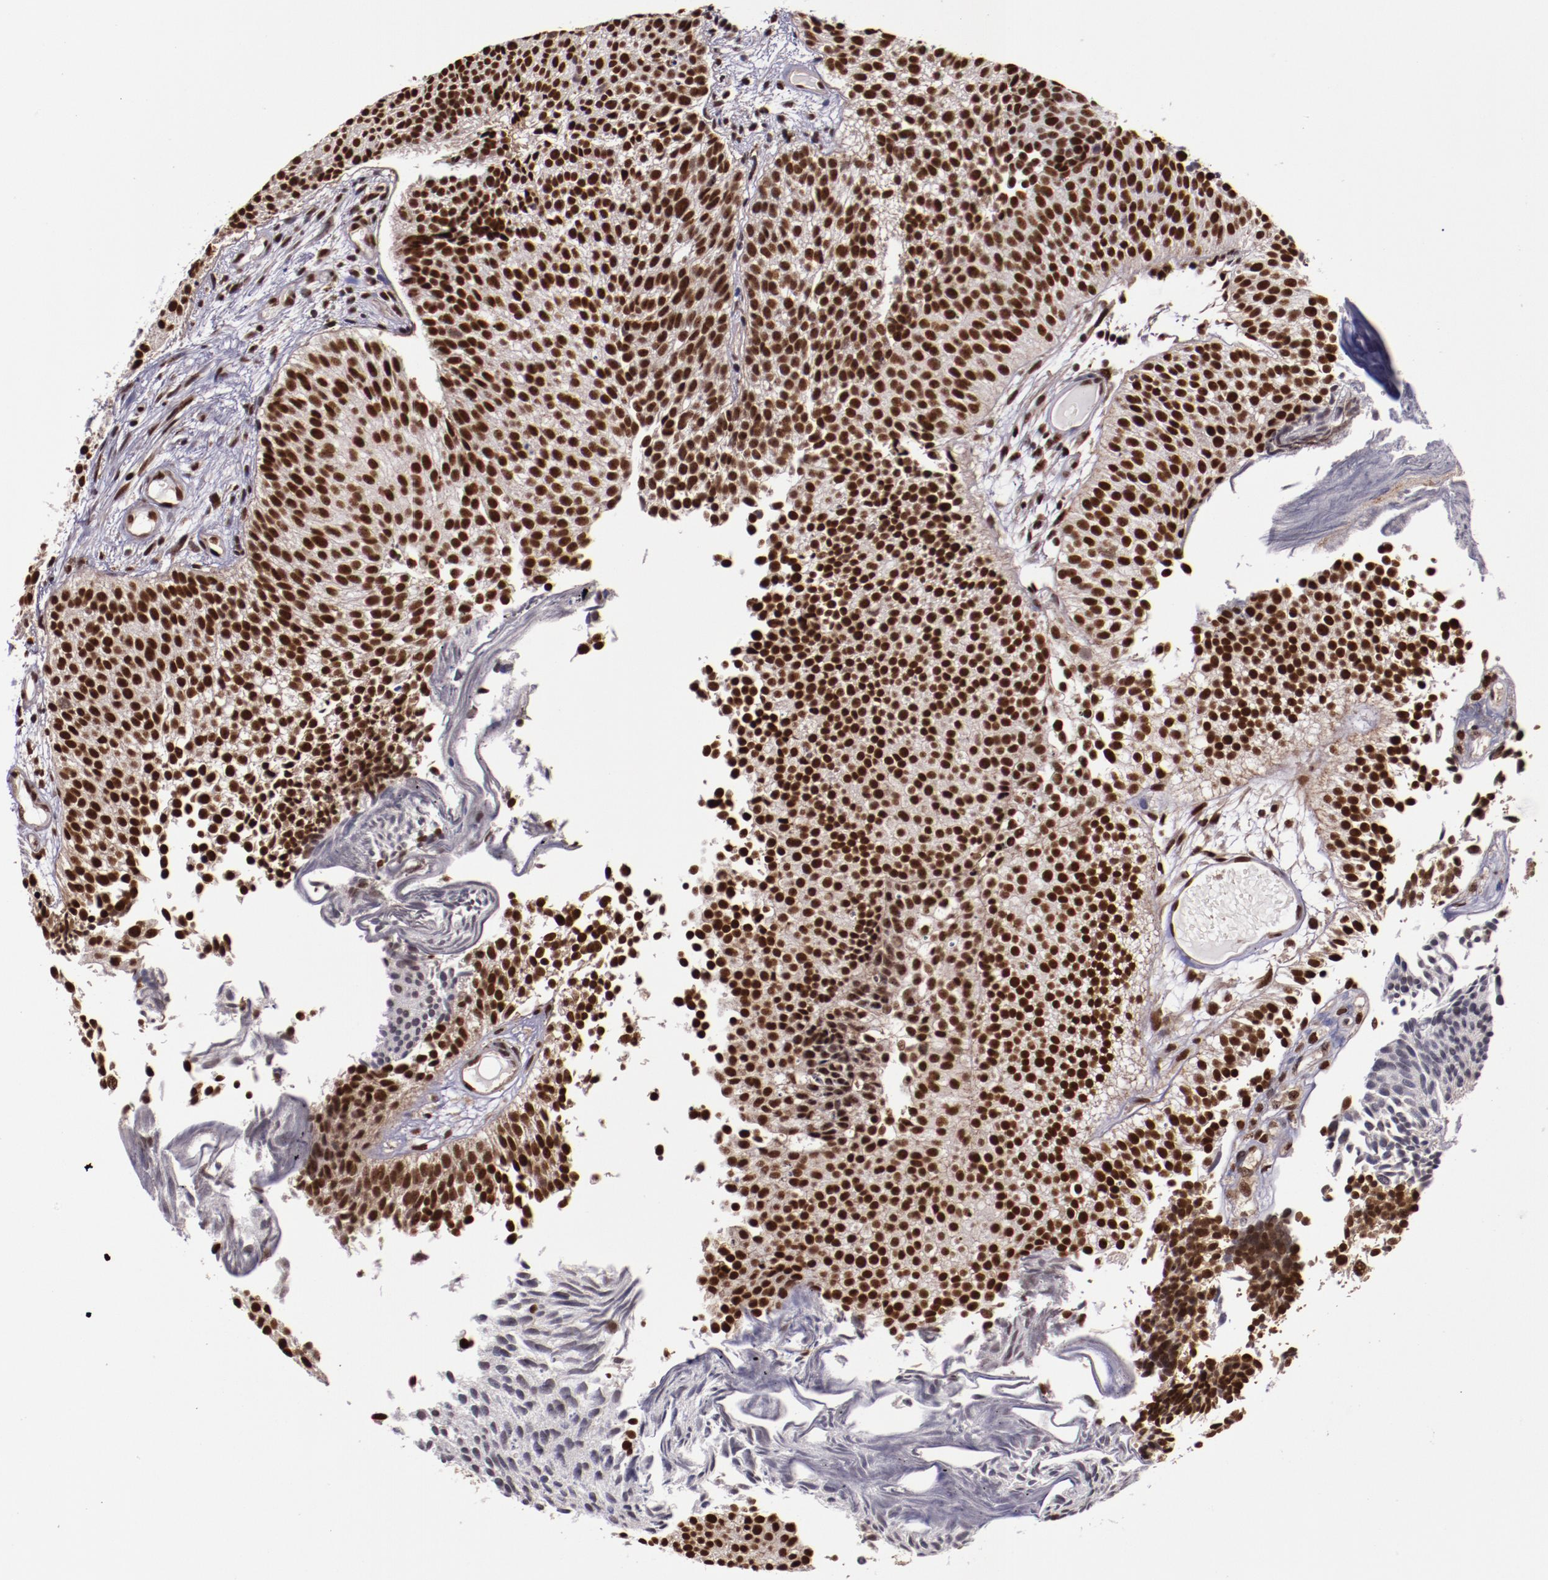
{"staining": {"intensity": "strong", "quantity": ">75%", "location": "cytoplasmic/membranous,nuclear"}, "tissue": "urothelial cancer", "cell_type": "Tumor cells", "image_type": "cancer", "snomed": [{"axis": "morphology", "description": "Urothelial carcinoma, Low grade"}, {"axis": "topography", "description": "Urinary bladder"}], "caption": "Immunohistochemistry (DAB (3,3'-diaminobenzidine)) staining of human urothelial cancer exhibits strong cytoplasmic/membranous and nuclear protein expression in approximately >75% of tumor cells. Nuclei are stained in blue.", "gene": "CECR2", "patient": {"sex": "male", "age": 84}}